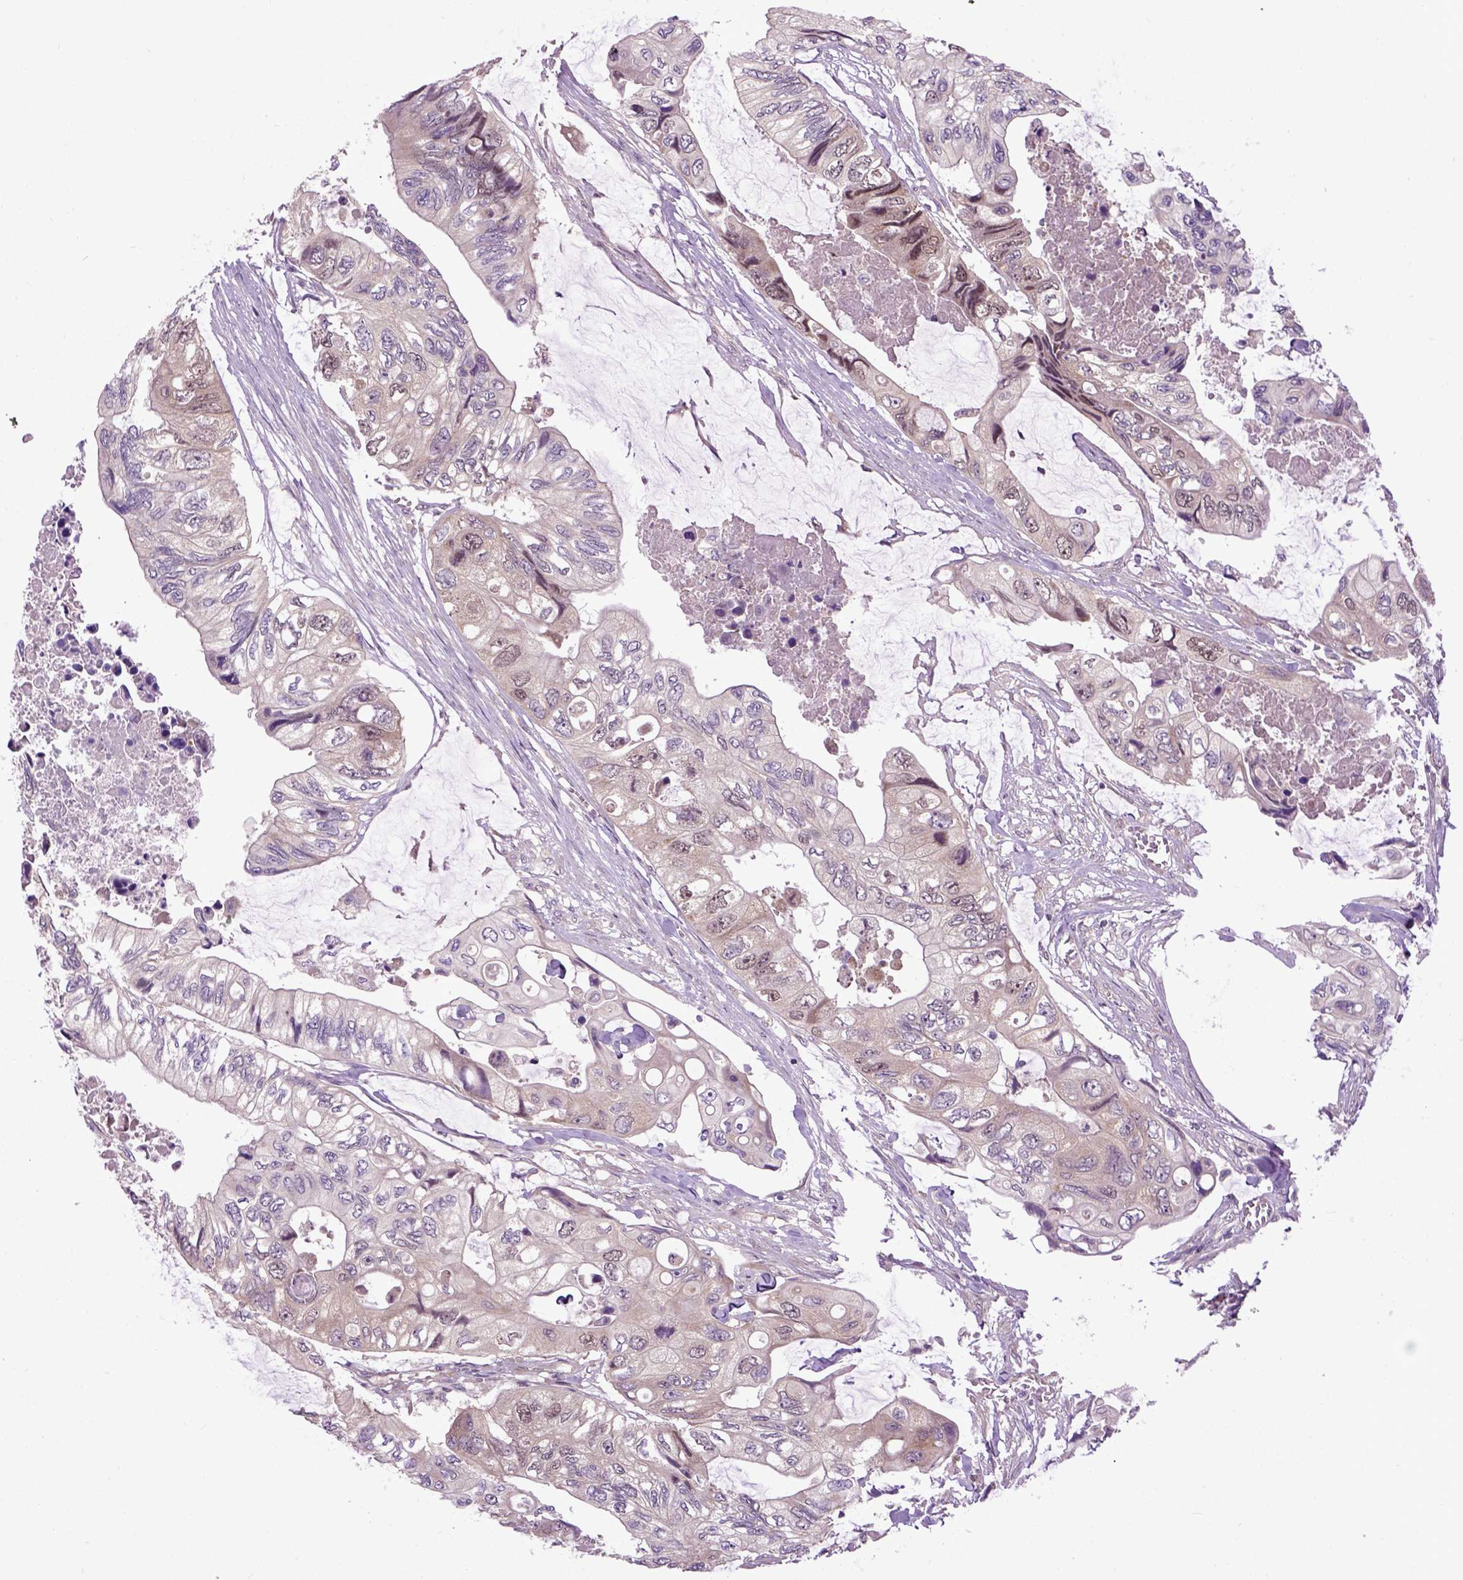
{"staining": {"intensity": "negative", "quantity": "none", "location": "none"}, "tissue": "colorectal cancer", "cell_type": "Tumor cells", "image_type": "cancer", "snomed": [{"axis": "morphology", "description": "Adenocarcinoma, NOS"}, {"axis": "topography", "description": "Rectum"}], "caption": "Tumor cells show no significant protein positivity in adenocarcinoma (colorectal).", "gene": "WDR48", "patient": {"sex": "male", "age": 63}}